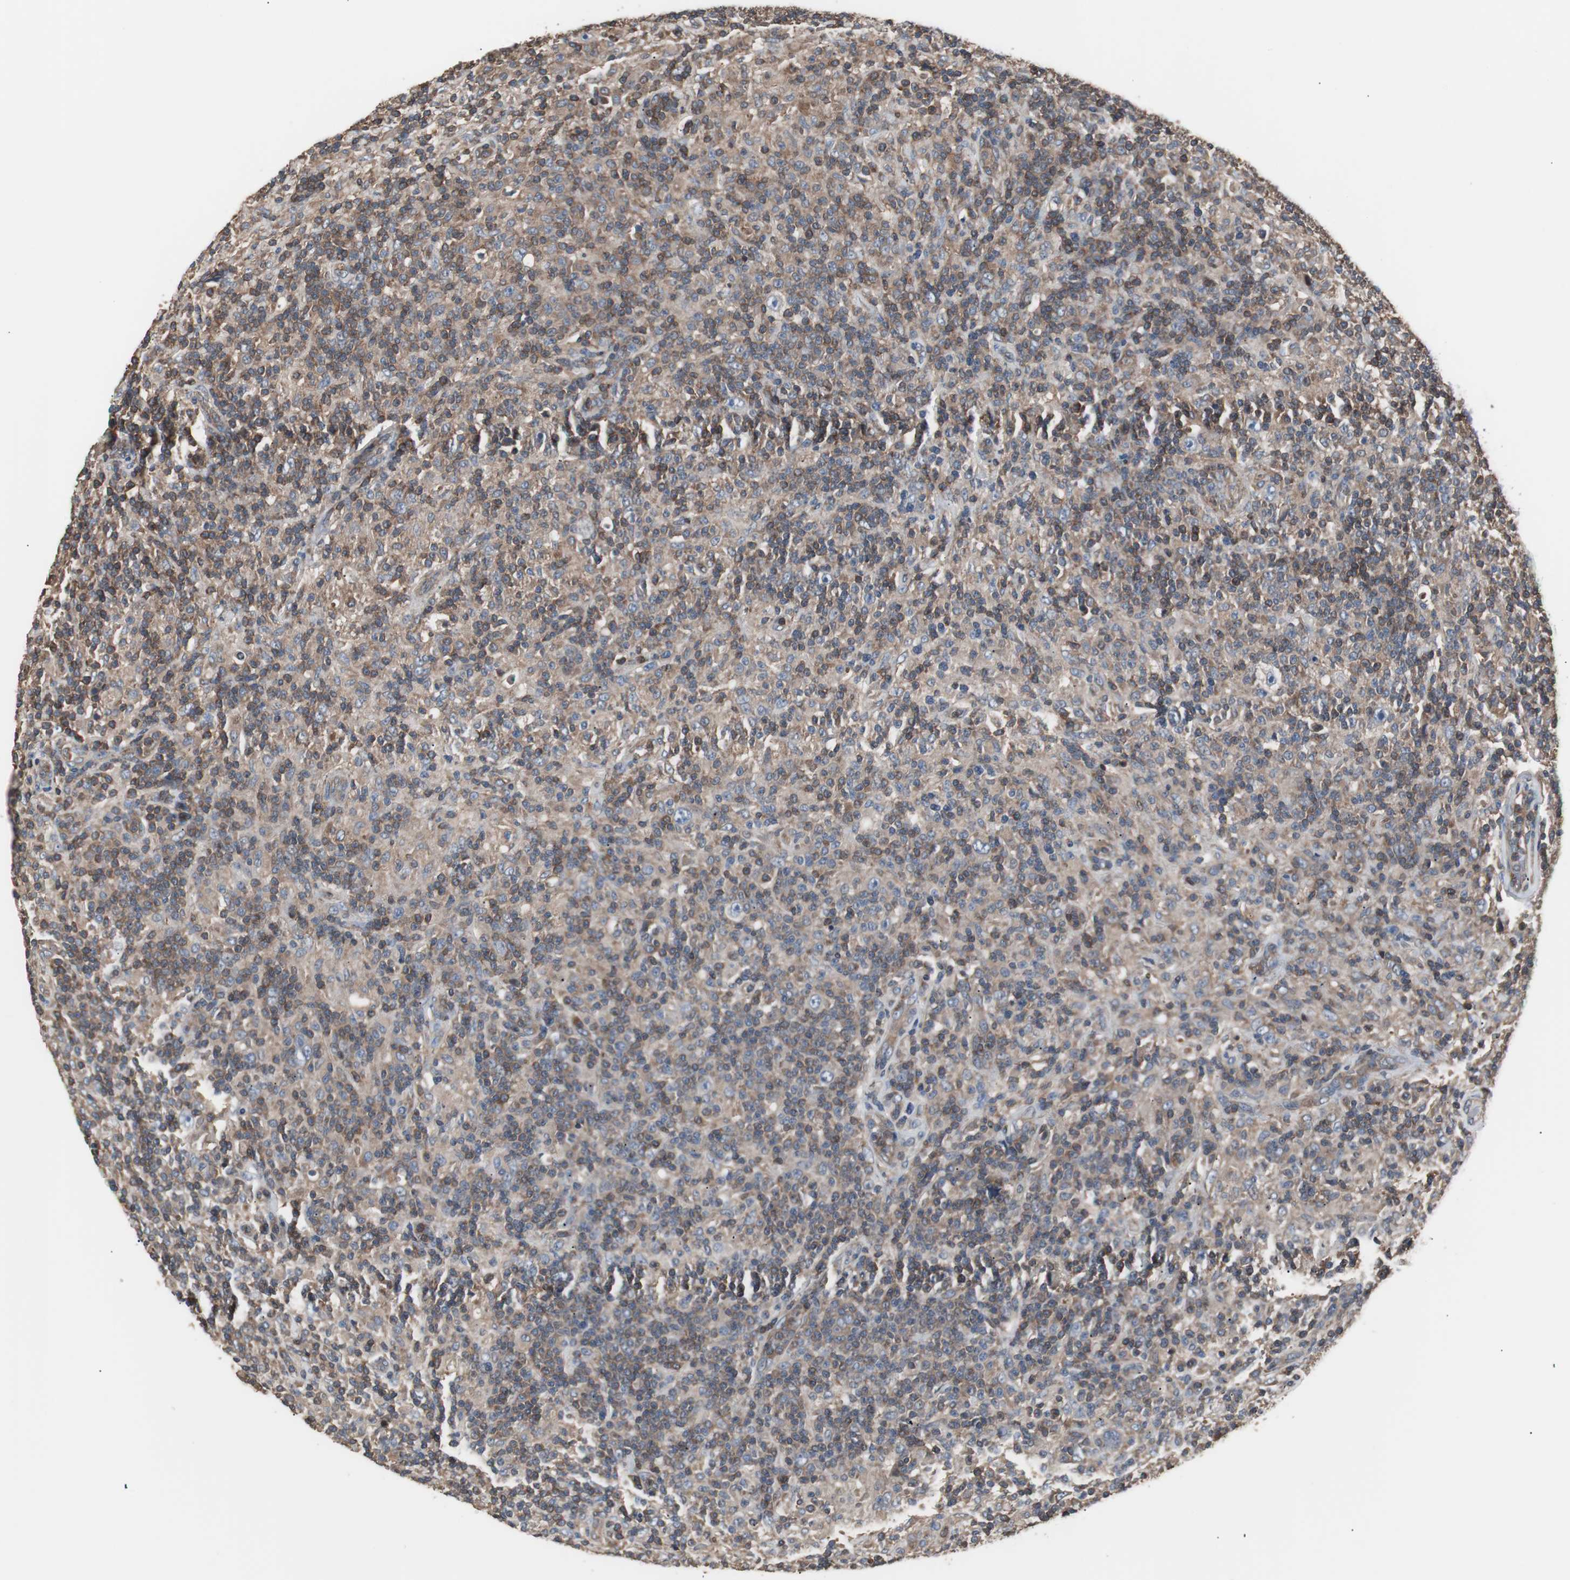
{"staining": {"intensity": "moderate", "quantity": "25%-75%", "location": "cytoplasmic/membranous"}, "tissue": "lymphoma", "cell_type": "Tumor cells", "image_type": "cancer", "snomed": [{"axis": "morphology", "description": "Hodgkin's disease, NOS"}, {"axis": "topography", "description": "Lymph node"}], "caption": "The histopathology image reveals a brown stain indicating the presence of a protein in the cytoplasmic/membranous of tumor cells in Hodgkin's disease.", "gene": "CAPNS1", "patient": {"sex": "male", "age": 70}}